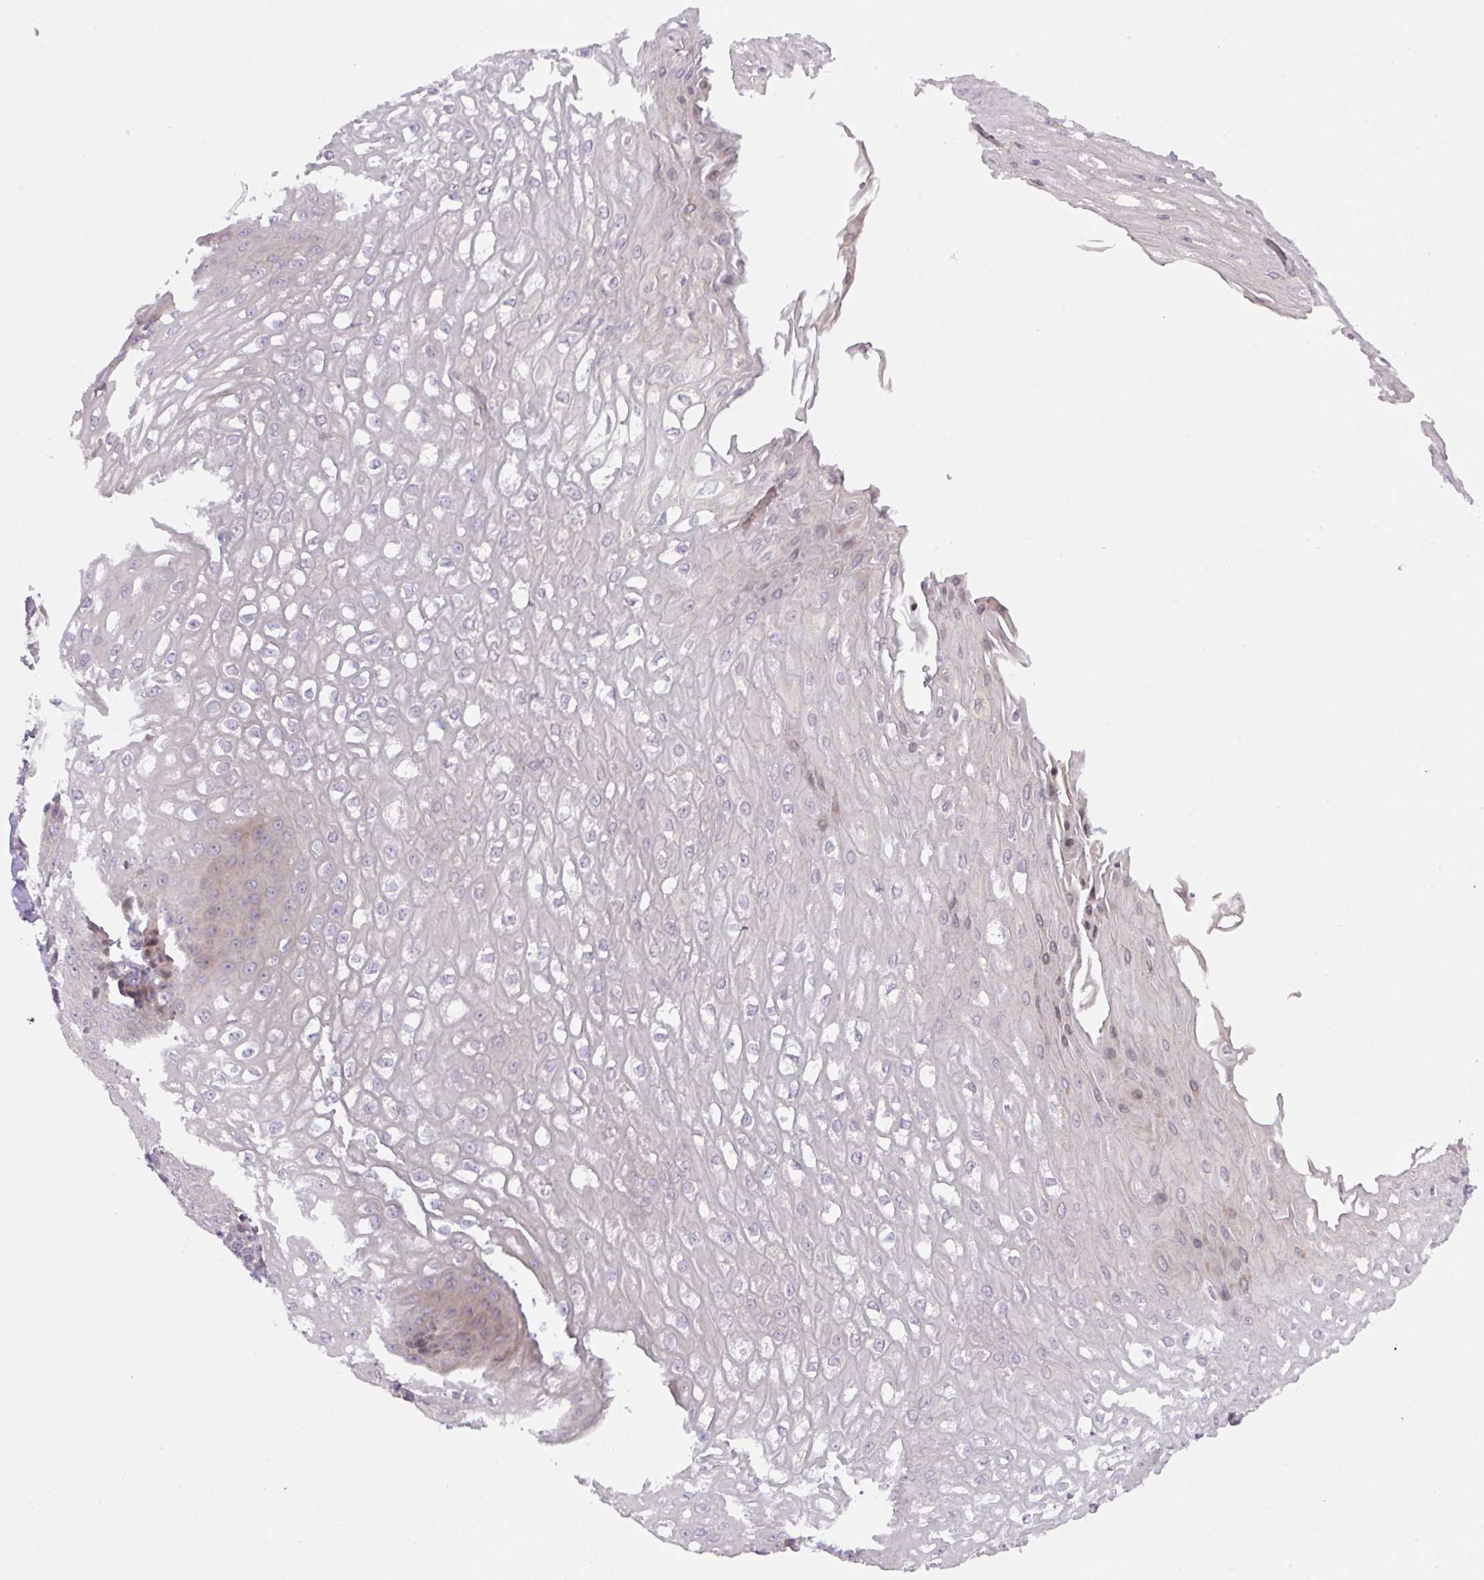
{"staining": {"intensity": "negative", "quantity": "none", "location": "none"}, "tissue": "esophagus", "cell_type": "Squamous epithelial cells", "image_type": "normal", "snomed": [{"axis": "morphology", "description": "Normal tissue, NOS"}, {"axis": "topography", "description": "Esophagus"}], "caption": "Esophagus was stained to show a protein in brown. There is no significant positivity in squamous epithelial cells. Nuclei are stained in blue.", "gene": "ZNF394", "patient": {"sex": "male", "age": 67}}